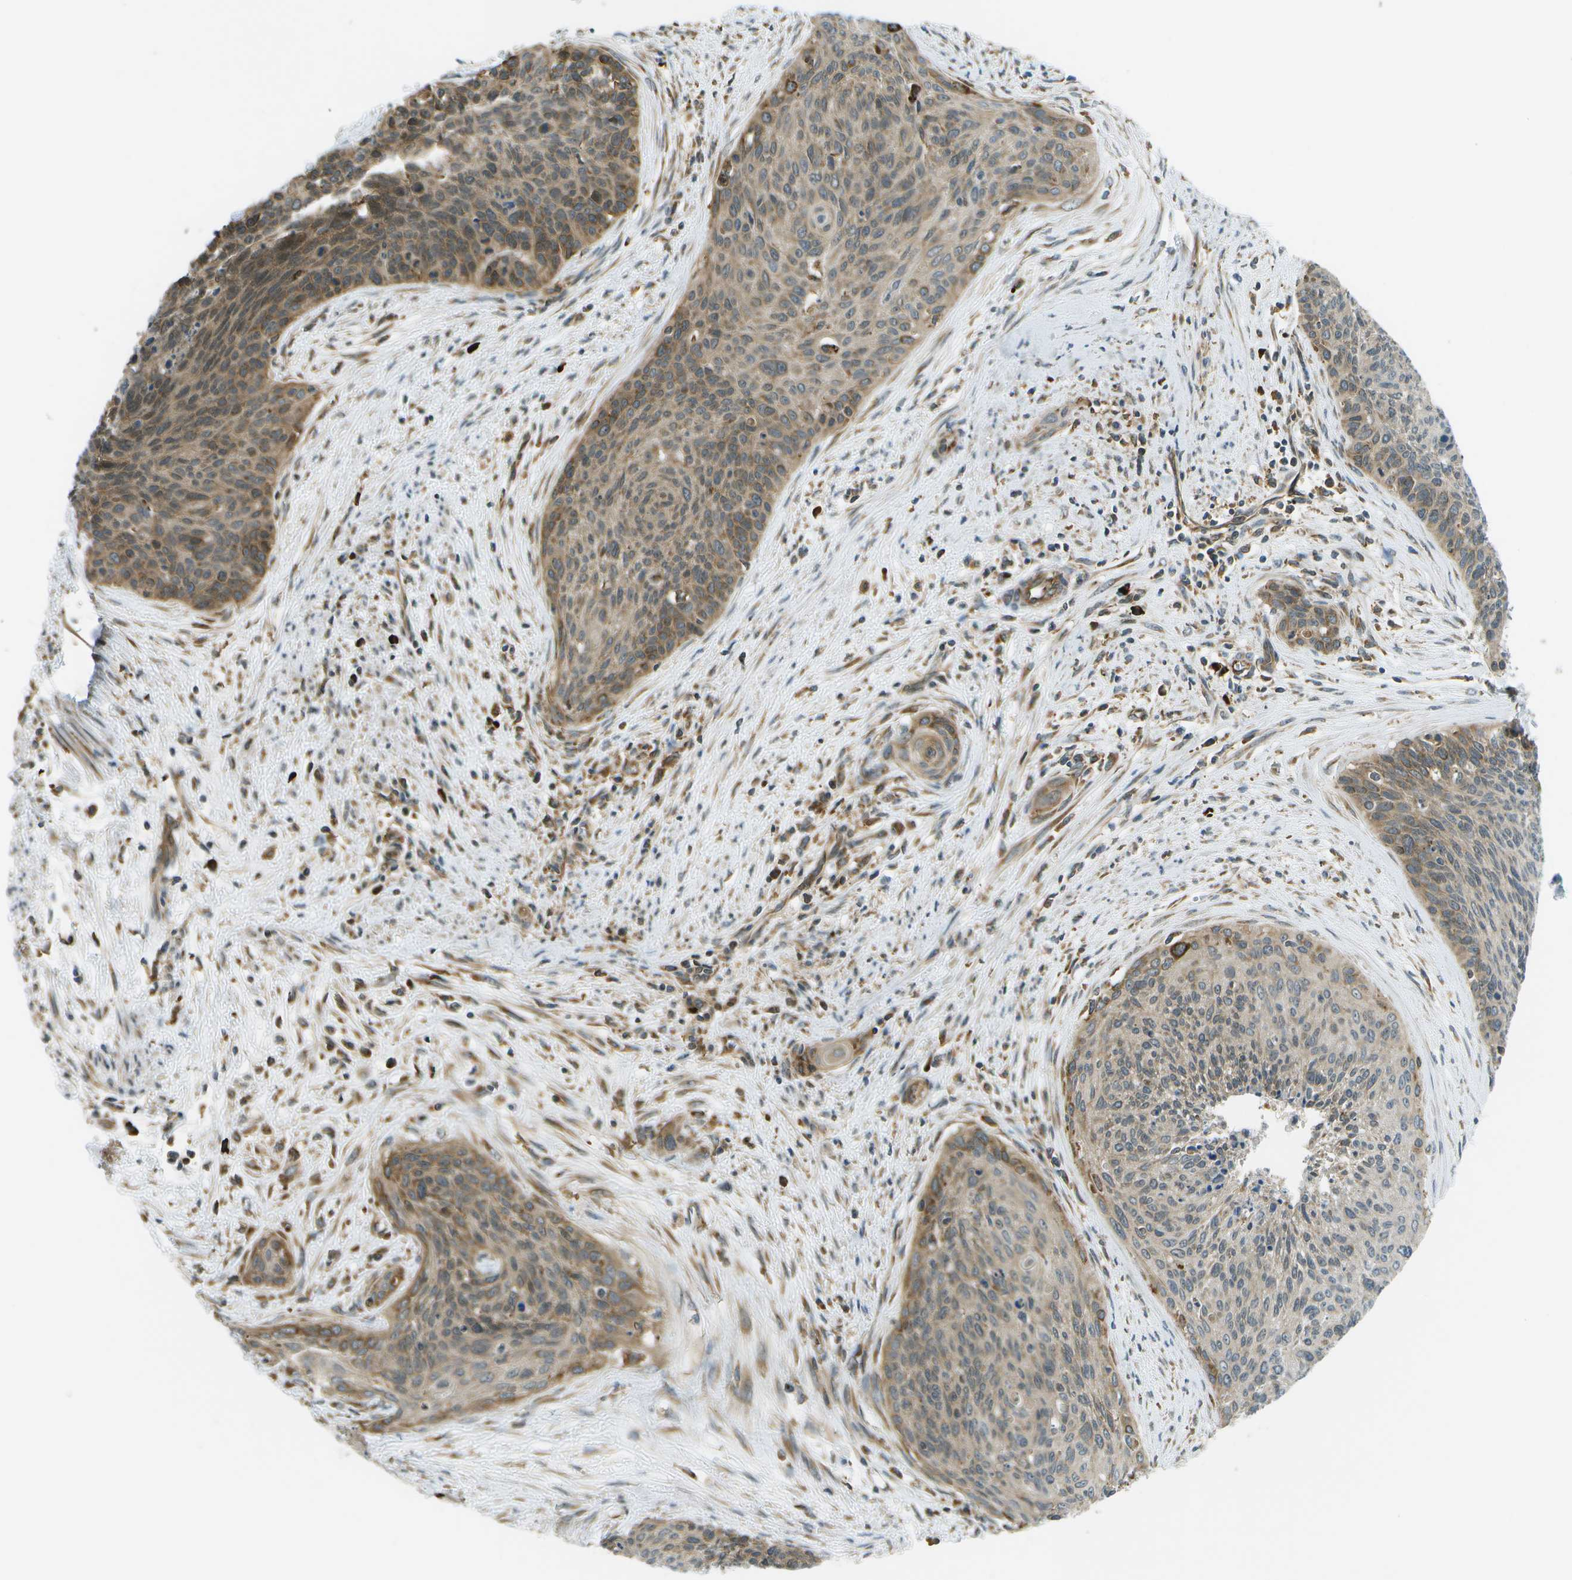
{"staining": {"intensity": "moderate", "quantity": "25%-75%", "location": "cytoplasmic/membranous"}, "tissue": "cervical cancer", "cell_type": "Tumor cells", "image_type": "cancer", "snomed": [{"axis": "morphology", "description": "Squamous cell carcinoma, NOS"}, {"axis": "topography", "description": "Cervix"}], "caption": "A medium amount of moderate cytoplasmic/membranous expression is appreciated in about 25%-75% of tumor cells in squamous cell carcinoma (cervical) tissue.", "gene": "USP30", "patient": {"sex": "female", "age": 55}}